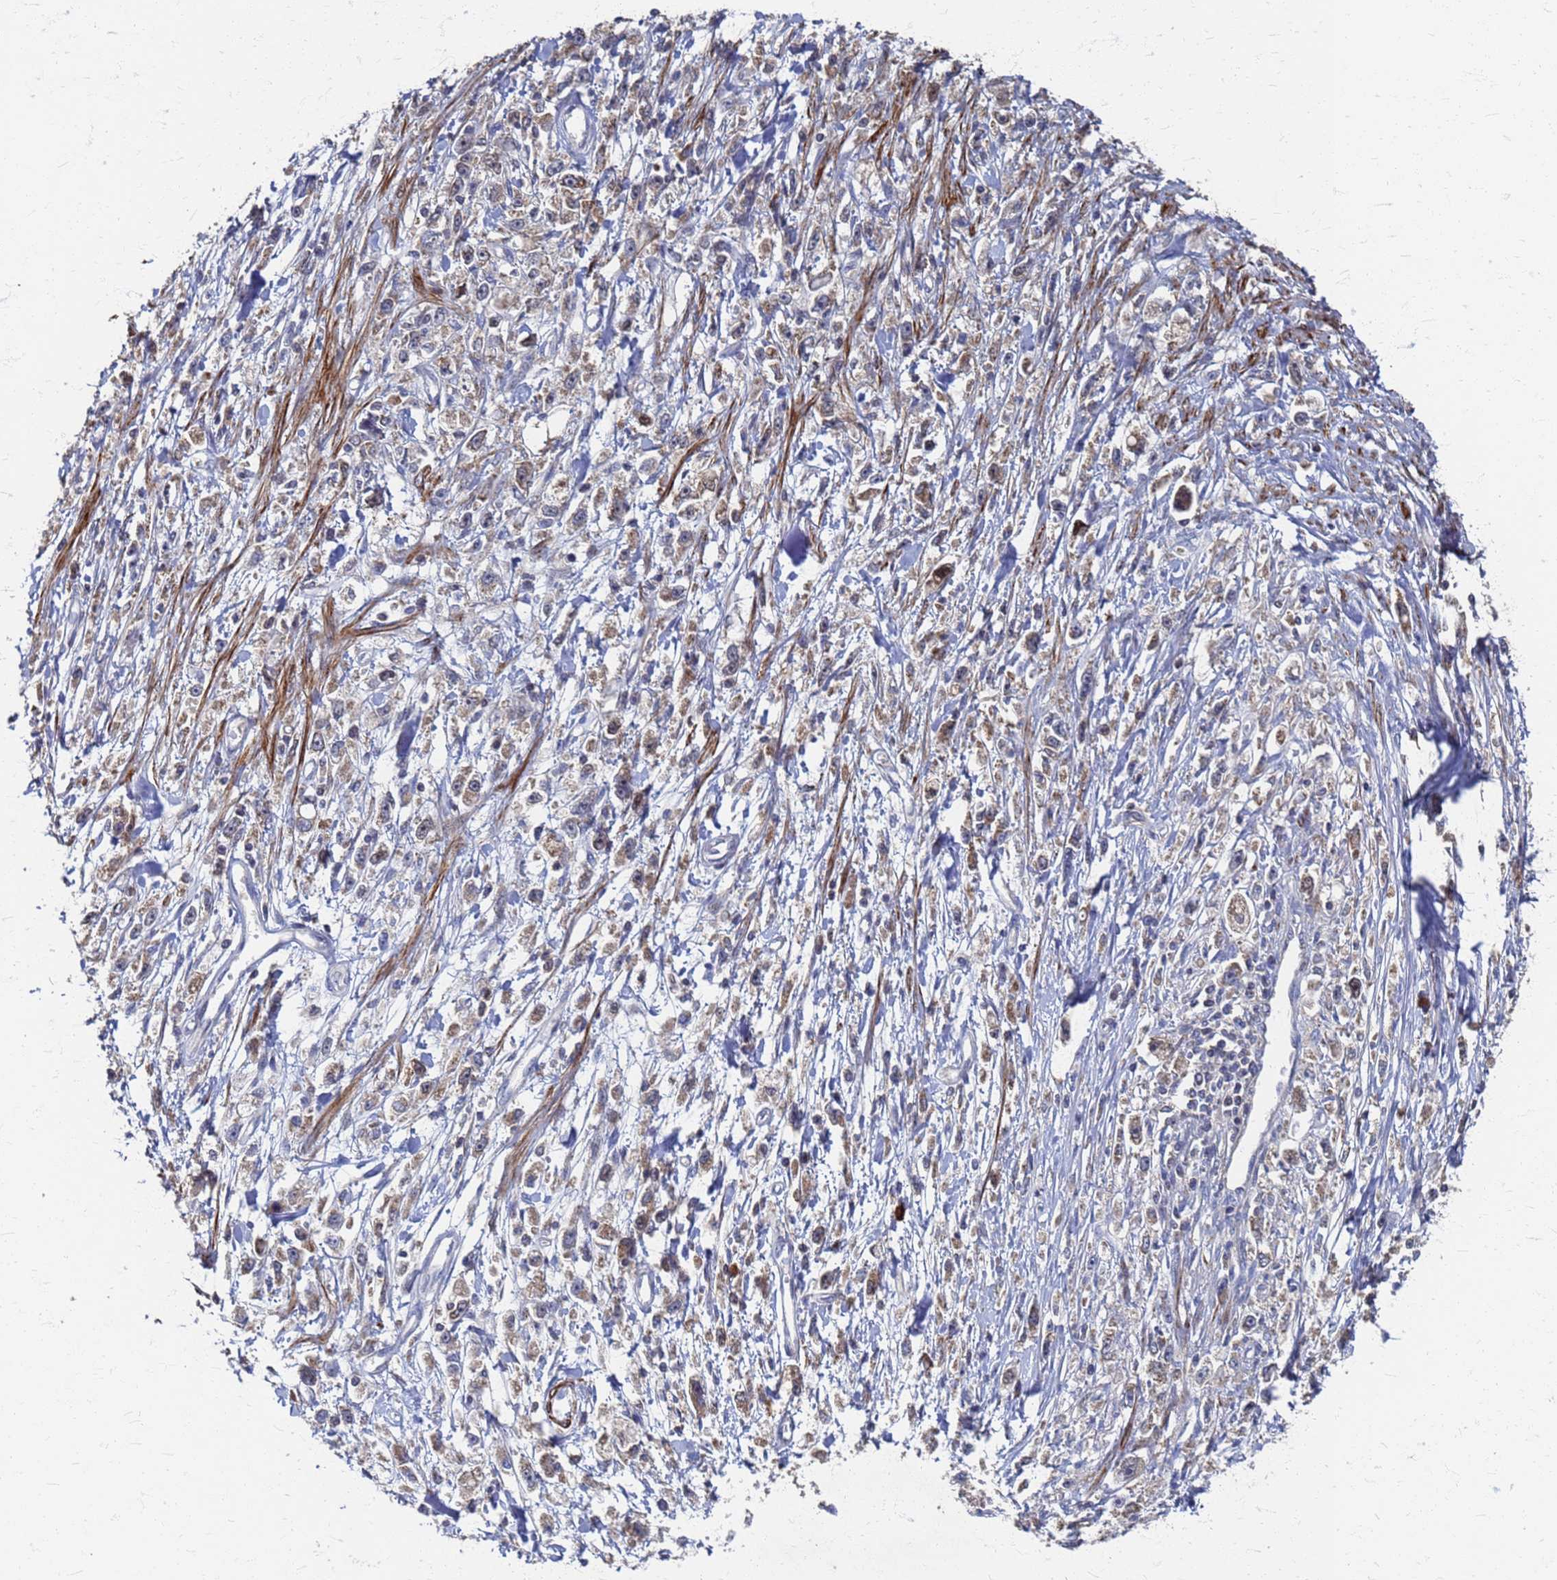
{"staining": {"intensity": "weak", "quantity": ">75%", "location": "cytoplasmic/membranous"}, "tissue": "stomach cancer", "cell_type": "Tumor cells", "image_type": "cancer", "snomed": [{"axis": "morphology", "description": "Adenocarcinoma, NOS"}, {"axis": "topography", "description": "Stomach"}], "caption": "The immunohistochemical stain highlights weak cytoplasmic/membranous staining in tumor cells of stomach cancer tissue.", "gene": "ATPAF1", "patient": {"sex": "female", "age": 59}}